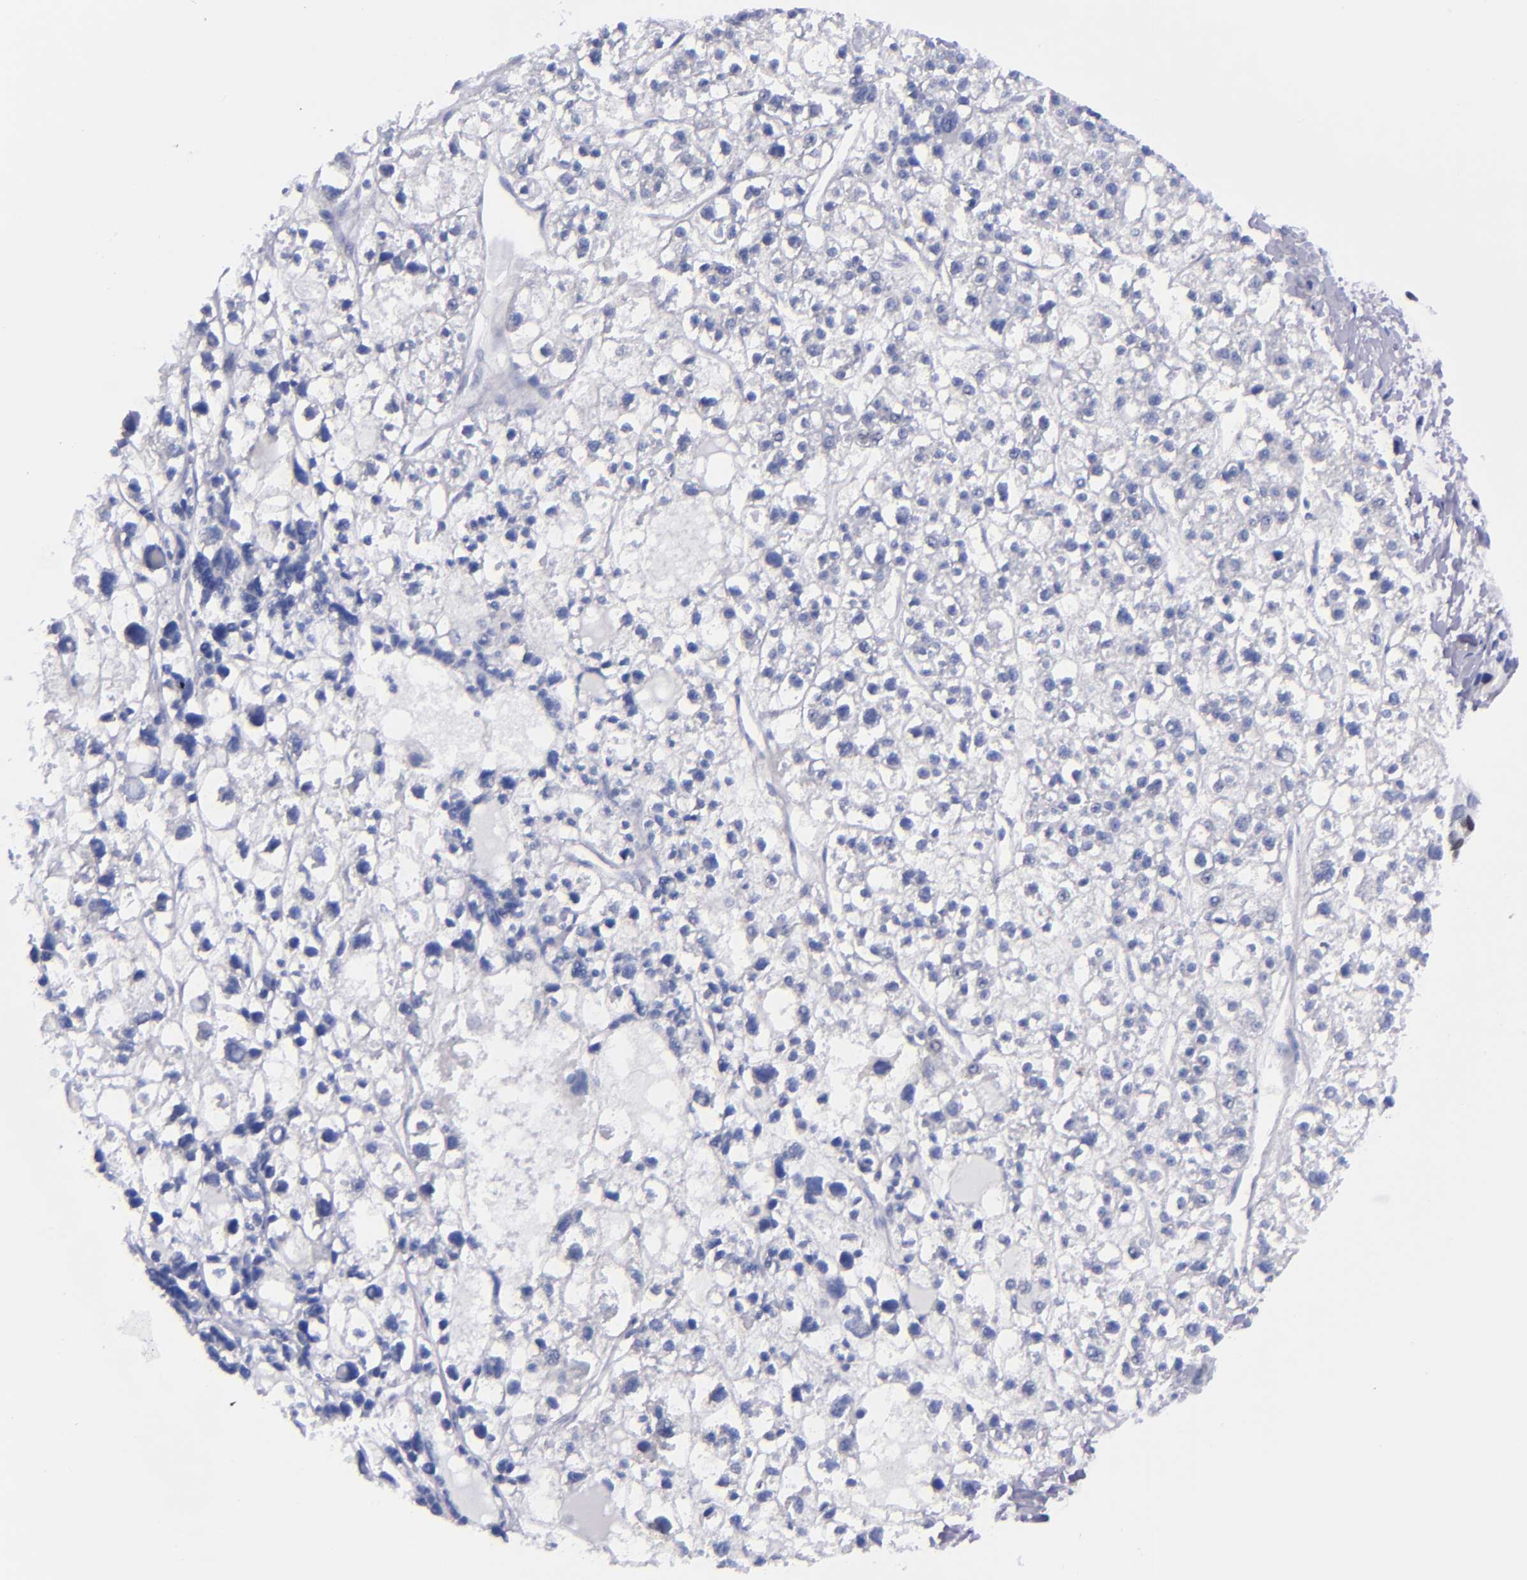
{"staining": {"intensity": "negative", "quantity": "none", "location": "none"}, "tissue": "liver cancer", "cell_type": "Tumor cells", "image_type": "cancer", "snomed": [{"axis": "morphology", "description": "Carcinoma, Hepatocellular, NOS"}, {"axis": "topography", "description": "Liver"}], "caption": "Immunohistochemical staining of human liver cancer (hepatocellular carcinoma) demonstrates no significant staining in tumor cells.", "gene": "MCM7", "patient": {"sex": "female", "age": 85}}